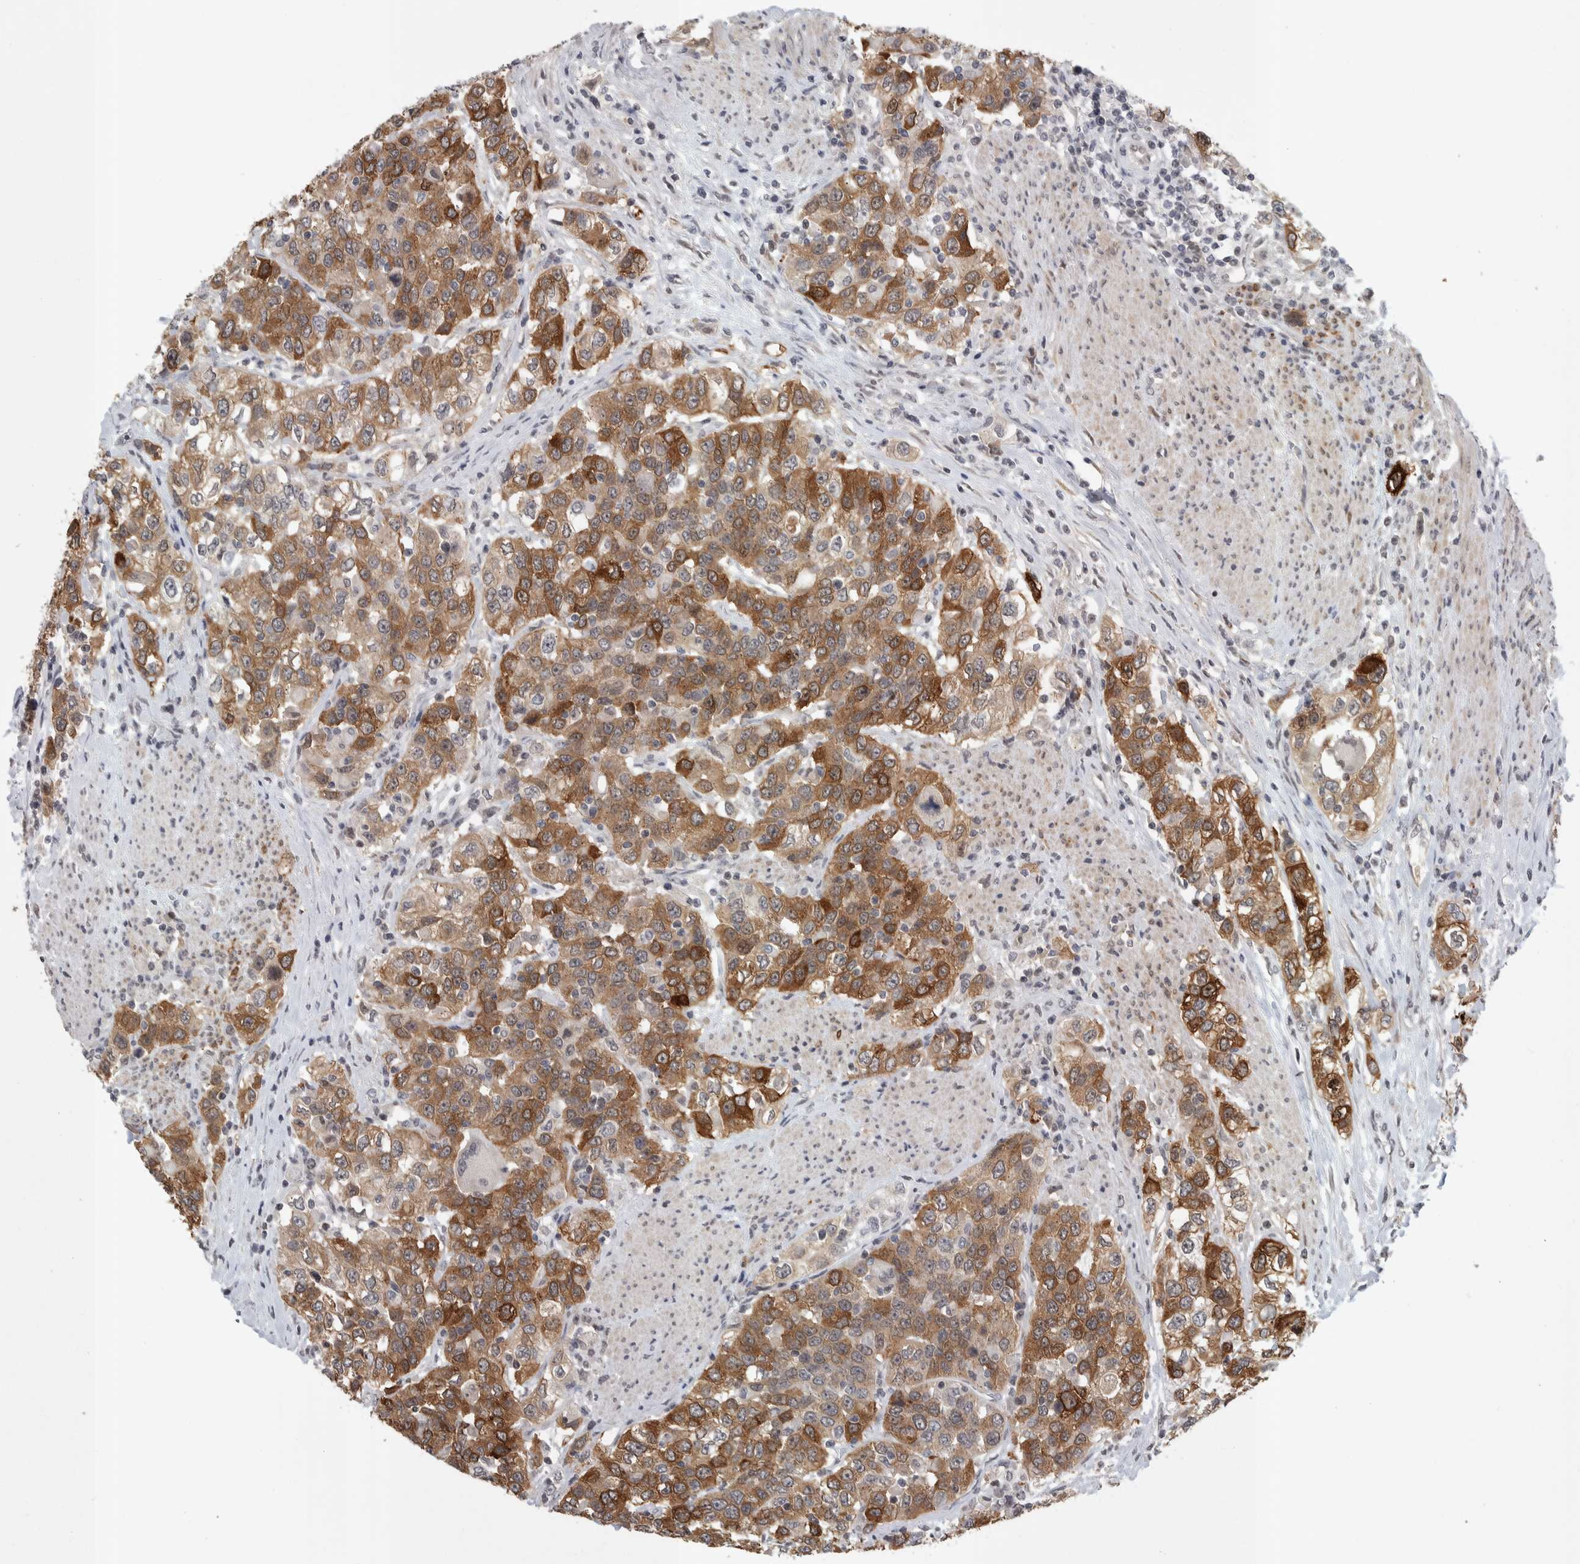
{"staining": {"intensity": "moderate", "quantity": ">75%", "location": "cytoplasmic/membranous"}, "tissue": "urothelial cancer", "cell_type": "Tumor cells", "image_type": "cancer", "snomed": [{"axis": "morphology", "description": "Urothelial carcinoma, High grade"}, {"axis": "topography", "description": "Urinary bladder"}], "caption": "Human high-grade urothelial carcinoma stained with a brown dye demonstrates moderate cytoplasmic/membranous positive positivity in approximately >75% of tumor cells.", "gene": "ZSCAN21", "patient": {"sex": "female", "age": 80}}